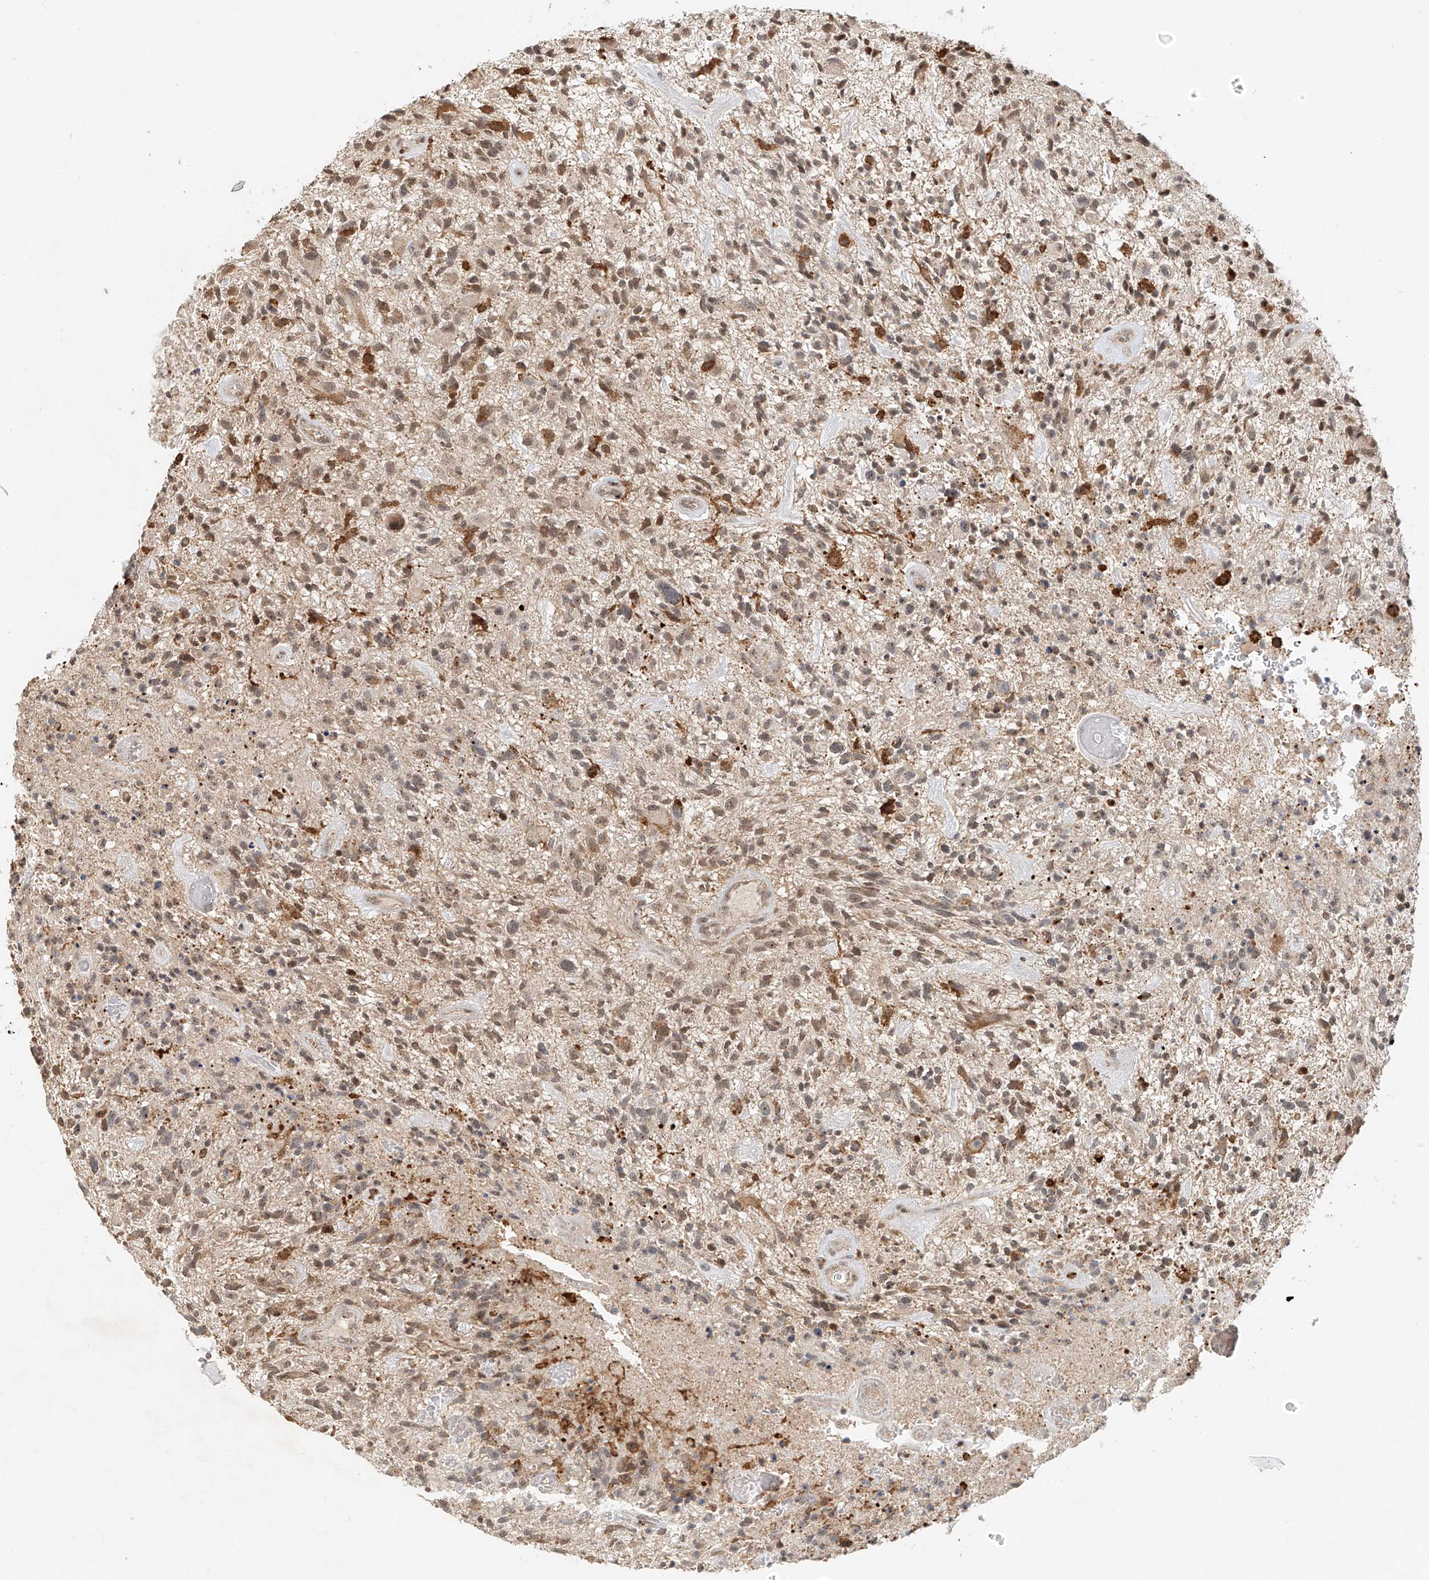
{"staining": {"intensity": "weak", "quantity": ">75%", "location": "cytoplasmic/membranous"}, "tissue": "glioma", "cell_type": "Tumor cells", "image_type": "cancer", "snomed": [{"axis": "morphology", "description": "Glioma, malignant, High grade"}, {"axis": "topography", "description": "Brain"}], "caption": "DAB immunohistochemical staining of human glioma shows weak cytoplasmic/membranous protein positivity in approximately >75% of tumor cells.", "gene": "SYTL3", "patient": {"sex": "male", "age": 47}}